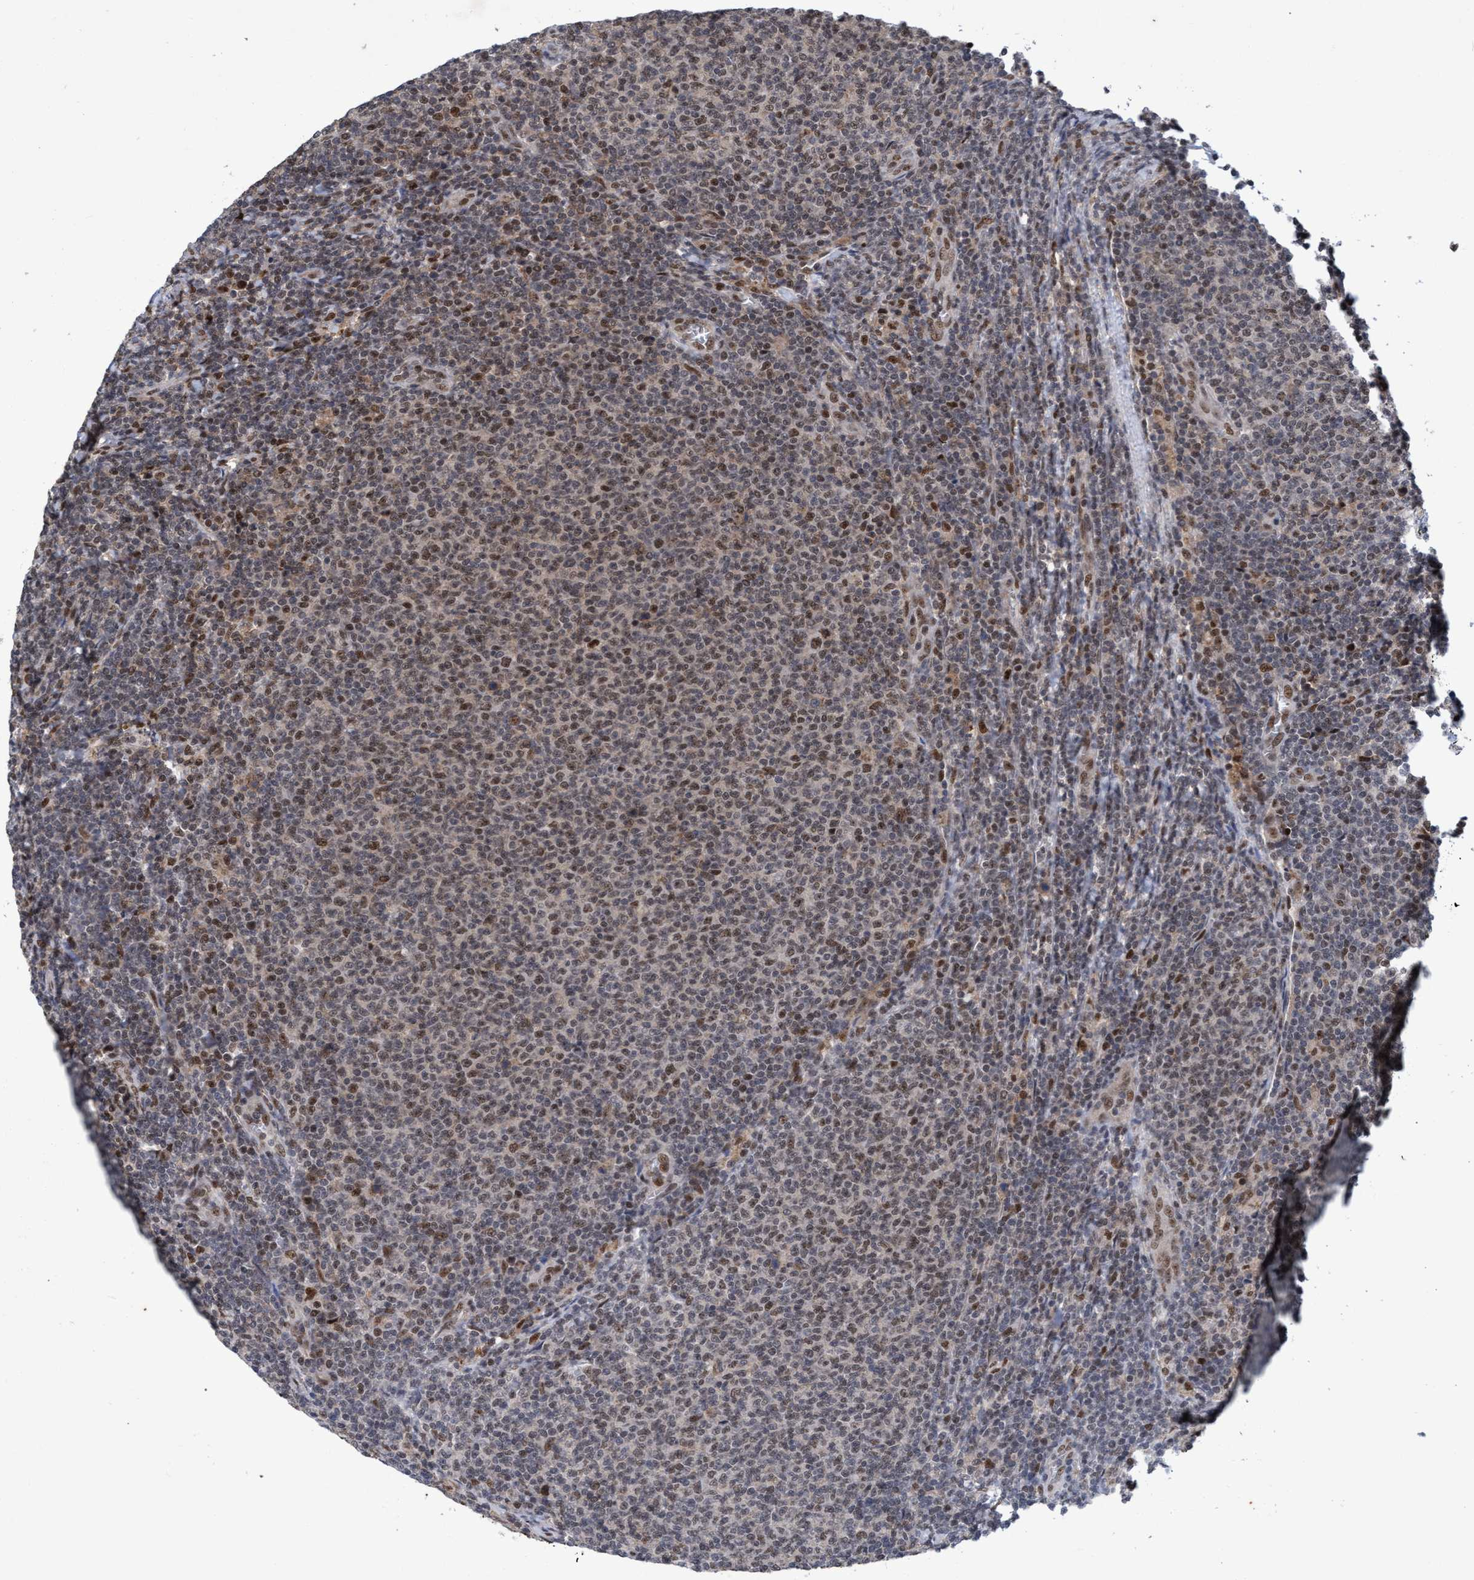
{"staining": {"intensity": "weak", "quantity": ">75%", "location": "nuclear"}, "tissue": "lymphoma", "cell_type": "Tumor cells", "image_type": "cancer", "snomed": [{"axis": "morphology", "description": "Malignant lymphoma, non-Hodgkin's type, Low grade"}, {"axis": "topography", "description": "Lymph node"}], "caption": "Immunohistochemistry (IHC) (DAB (3,3'-diaminobenzidine)) staining of human low-grade malignant lymphoma, non-Hodgkin's type displays weak nuclear protein expression in about >75% of tumor cells. (Brightfield microscopy of DAB IHC at high magnification).", "gene": "GTF2F1", "patient": {"sex": "male", "age": 66}}